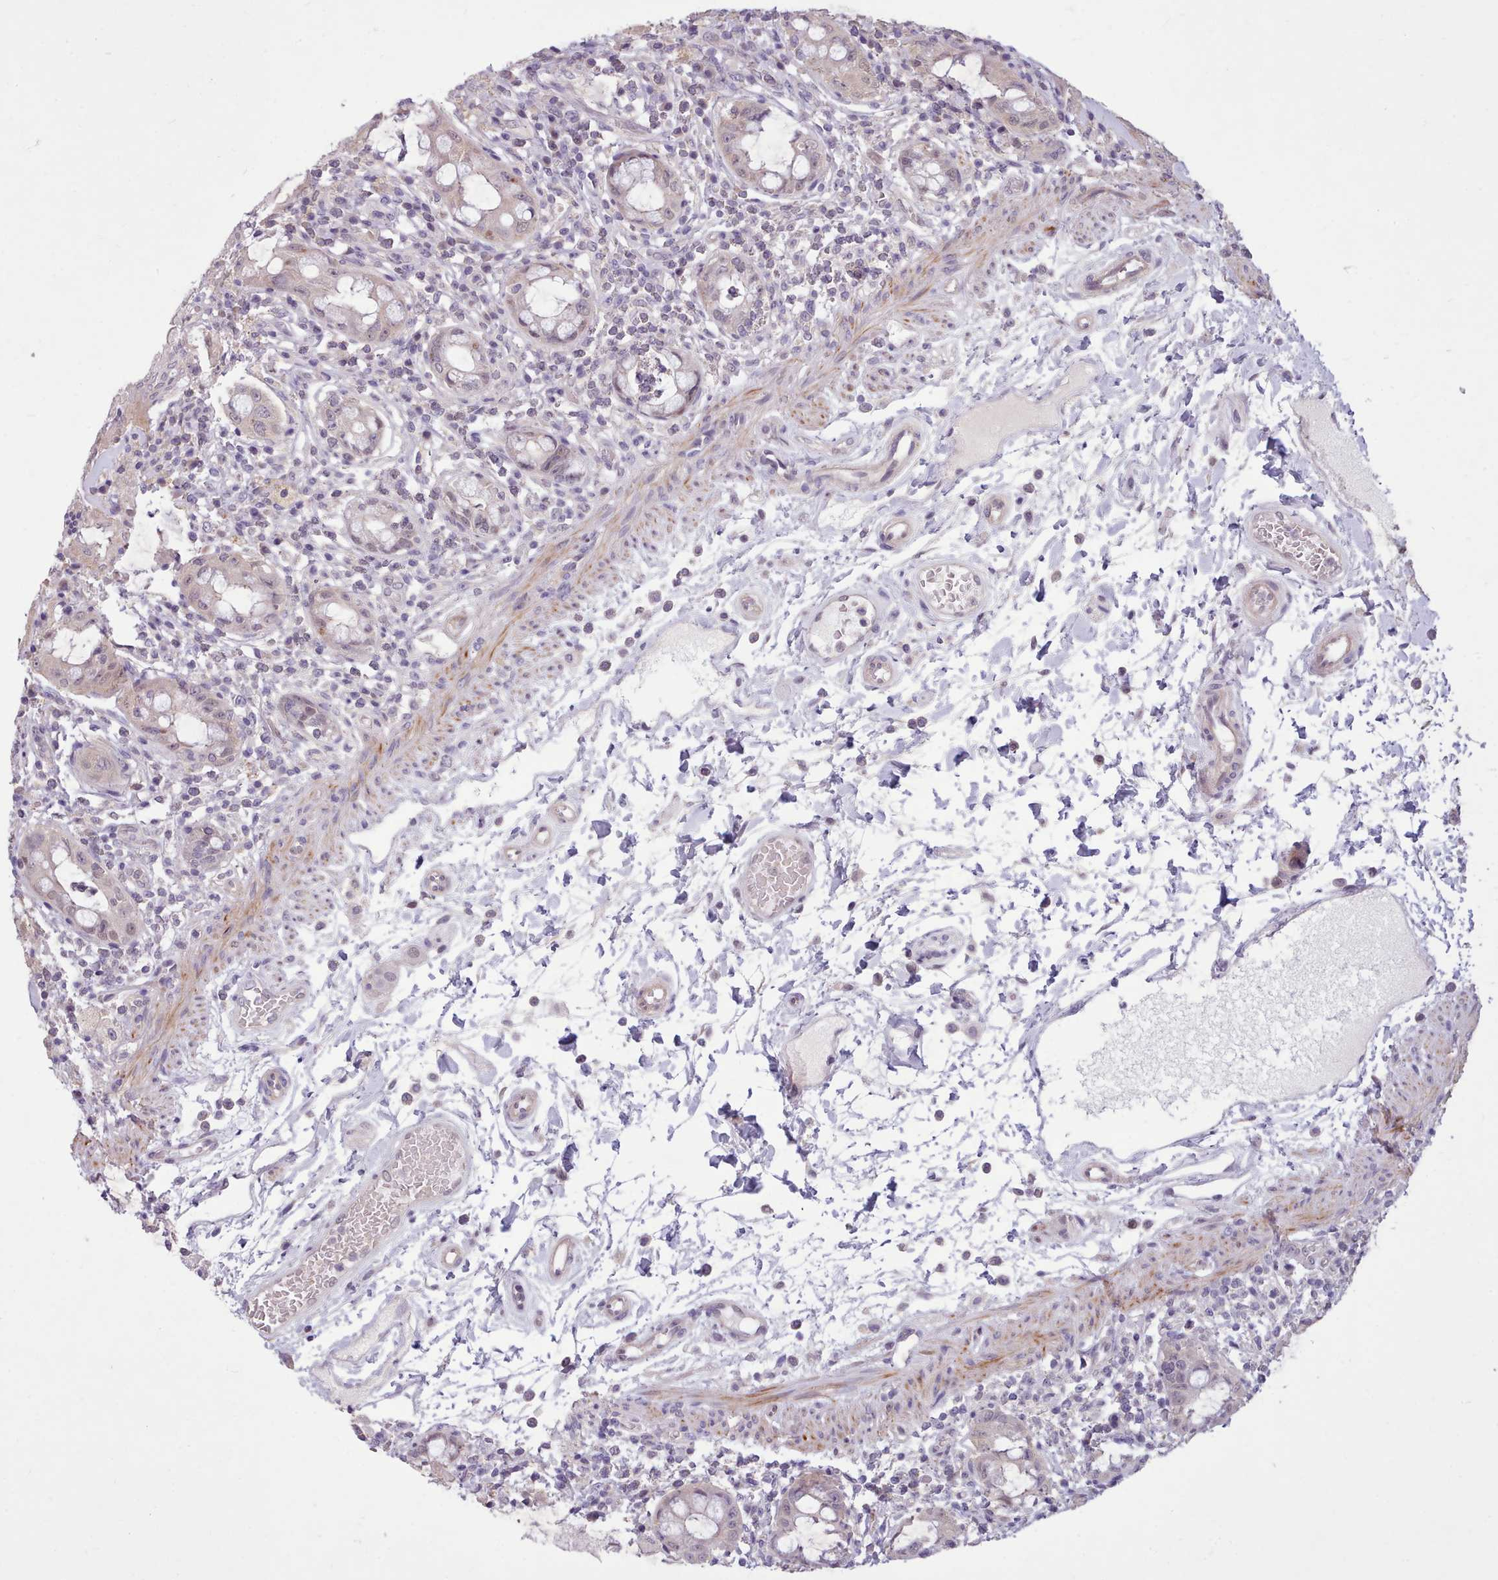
{"staining": {"intensity": "weak", "quantity": "25%-75%", "location": "cytoplasmic/membranous,nuclear"}, "tissue": "rectum", "cell_type": "Glandular cells", "image_type": "normal", "snomed": [{"axis": "morphology", "description": "Normal tissue, NOS"}, {"axis": "topography", "description": "Rectum"}], "caption": "Approximately 25%-75% of glandular cells in benign human rectum display weak cytoplasmic/membranous,nuclear protein staining as visualized by brown immunohistochemical staining.", "gene": "ZNF607", "patient": {"sex": "female", "age": 57}}